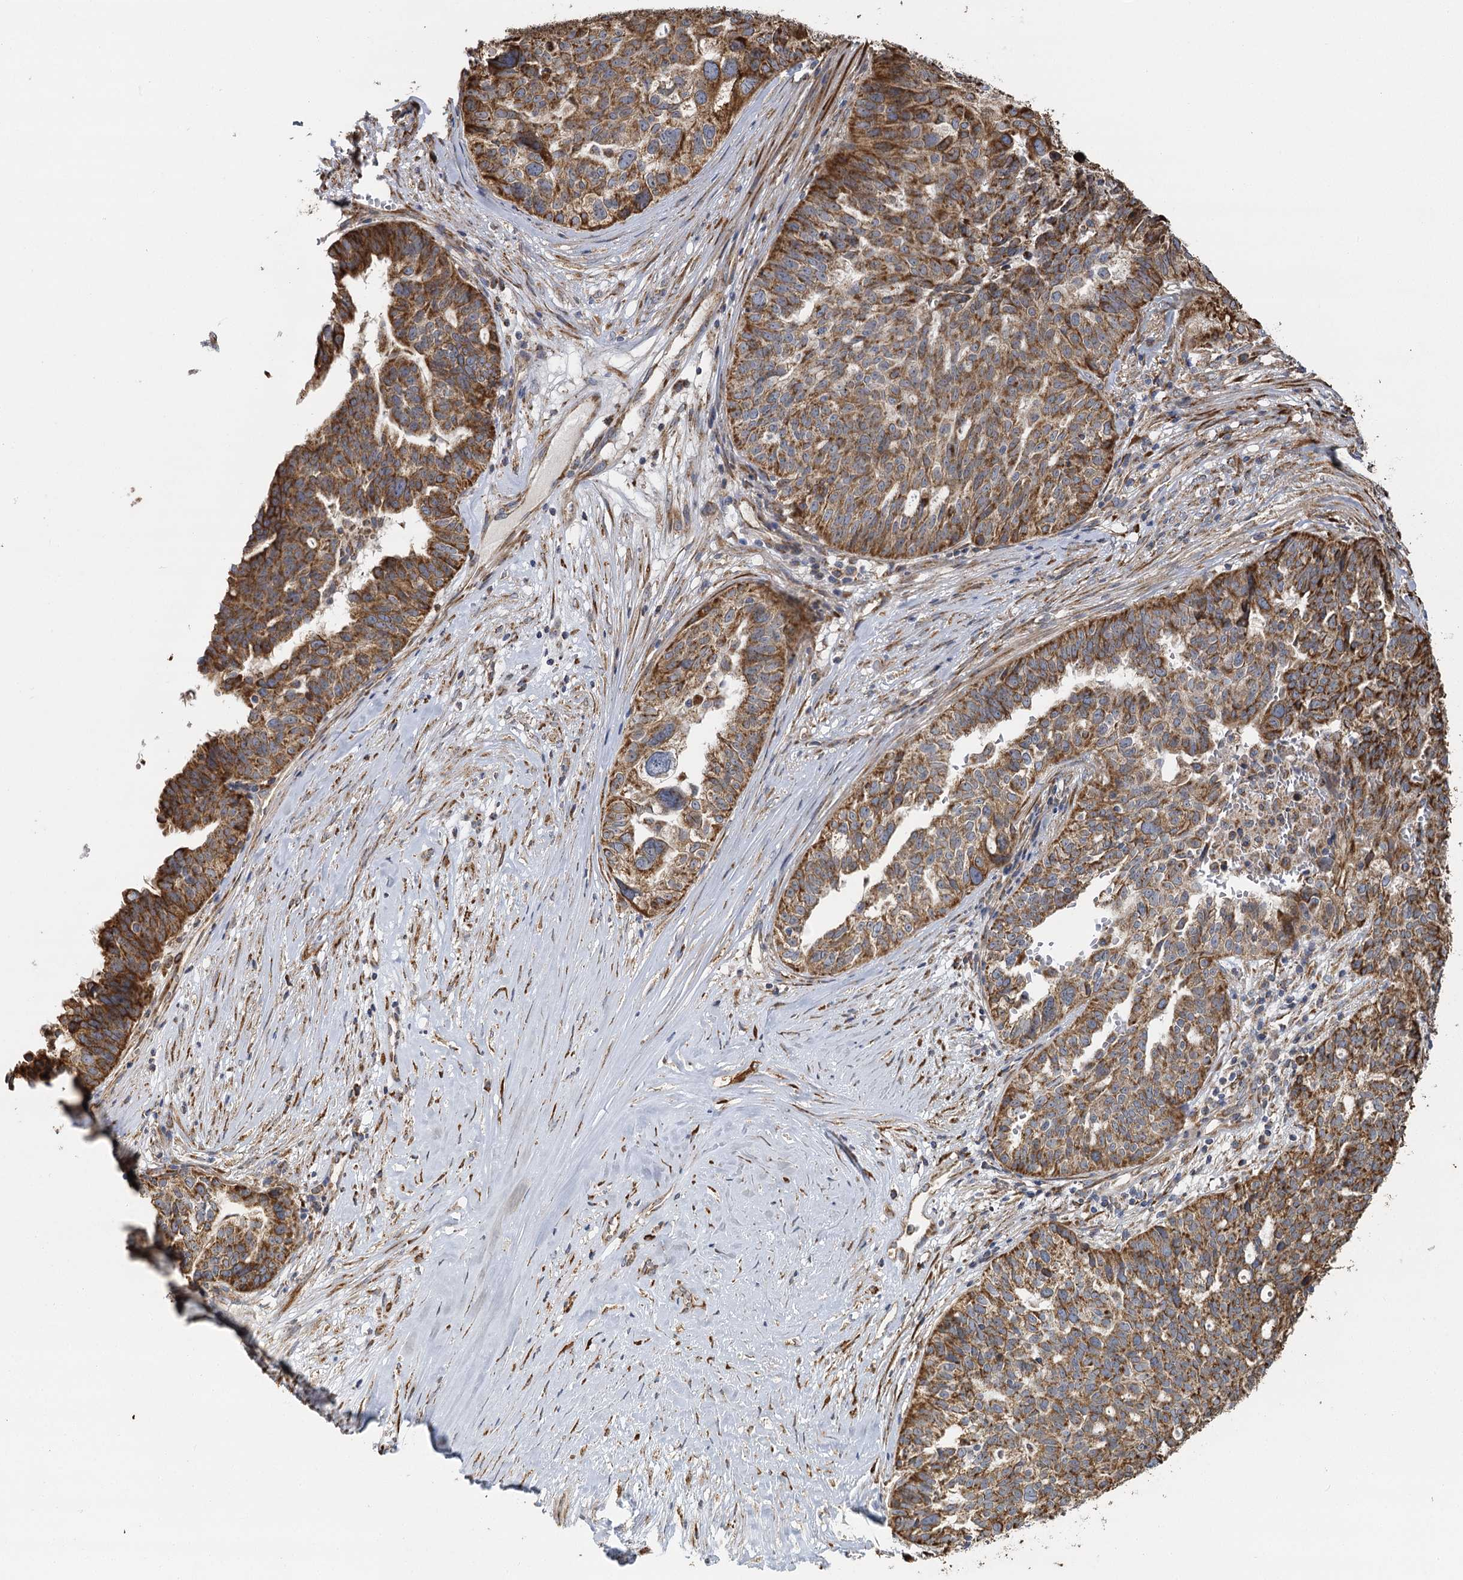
{"staining": {"intensity": "moderate", "quantity": ">75%", "location": "cytoplasmic/membranous"}, "tissue": "ovarian cancer", "cell_type": "Tumor cells", "image_type": "cancer", "snomed": [{"axis": "morphology", "description": "Cystadenocarcinoma, serous, NOS"}, {"axis": "topography", "description": "Ovary"}], "caption": "Ovarian cancer (serous cystadenocarcinoma) was stained to show a protein in brown. There is medium levels of moderate cytoplasmic/membranous staining in approximately >75% of tumor cells.", "gene": "IL11RA", "patient": {"sex": "female", "age": 59}}